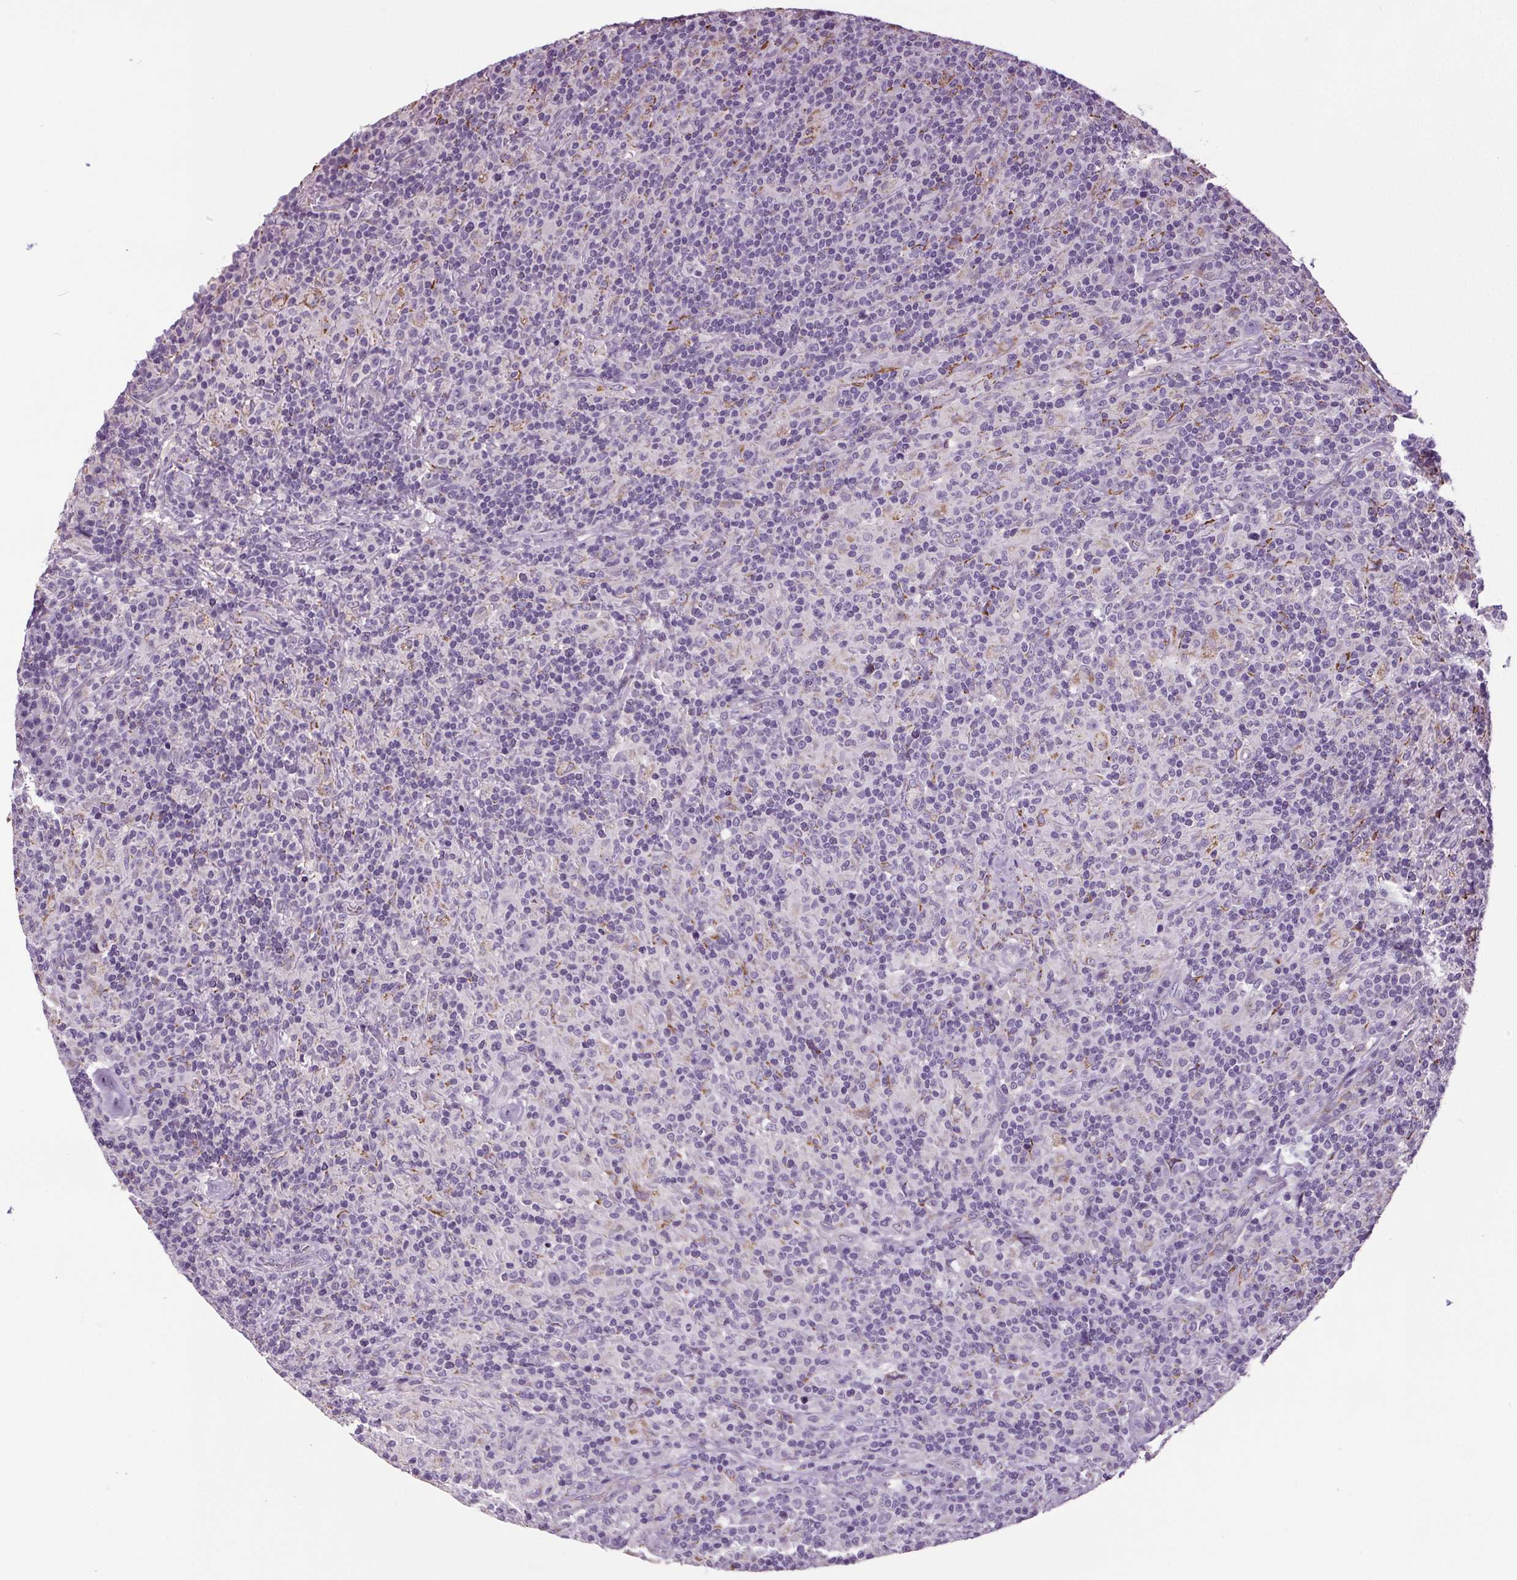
{"staining": {"intensity": "negative", "quantity": "none", "location": "none"}, "tissue": "lymphoma", "cell_type": "Tumor cells", "image_type": "cancer", "snomed": [{"axis": "morphology", "description": "Hodgkin's disease, NOS"}, {"axis": "topography", "description": "Lymph node"}], "caption": "Lymphoma was stained to show a protein in brown. There is no significant expression in tumor cells.", "gene": "GPIHBP1", "patient": {"sex": "male", "age": 70}}